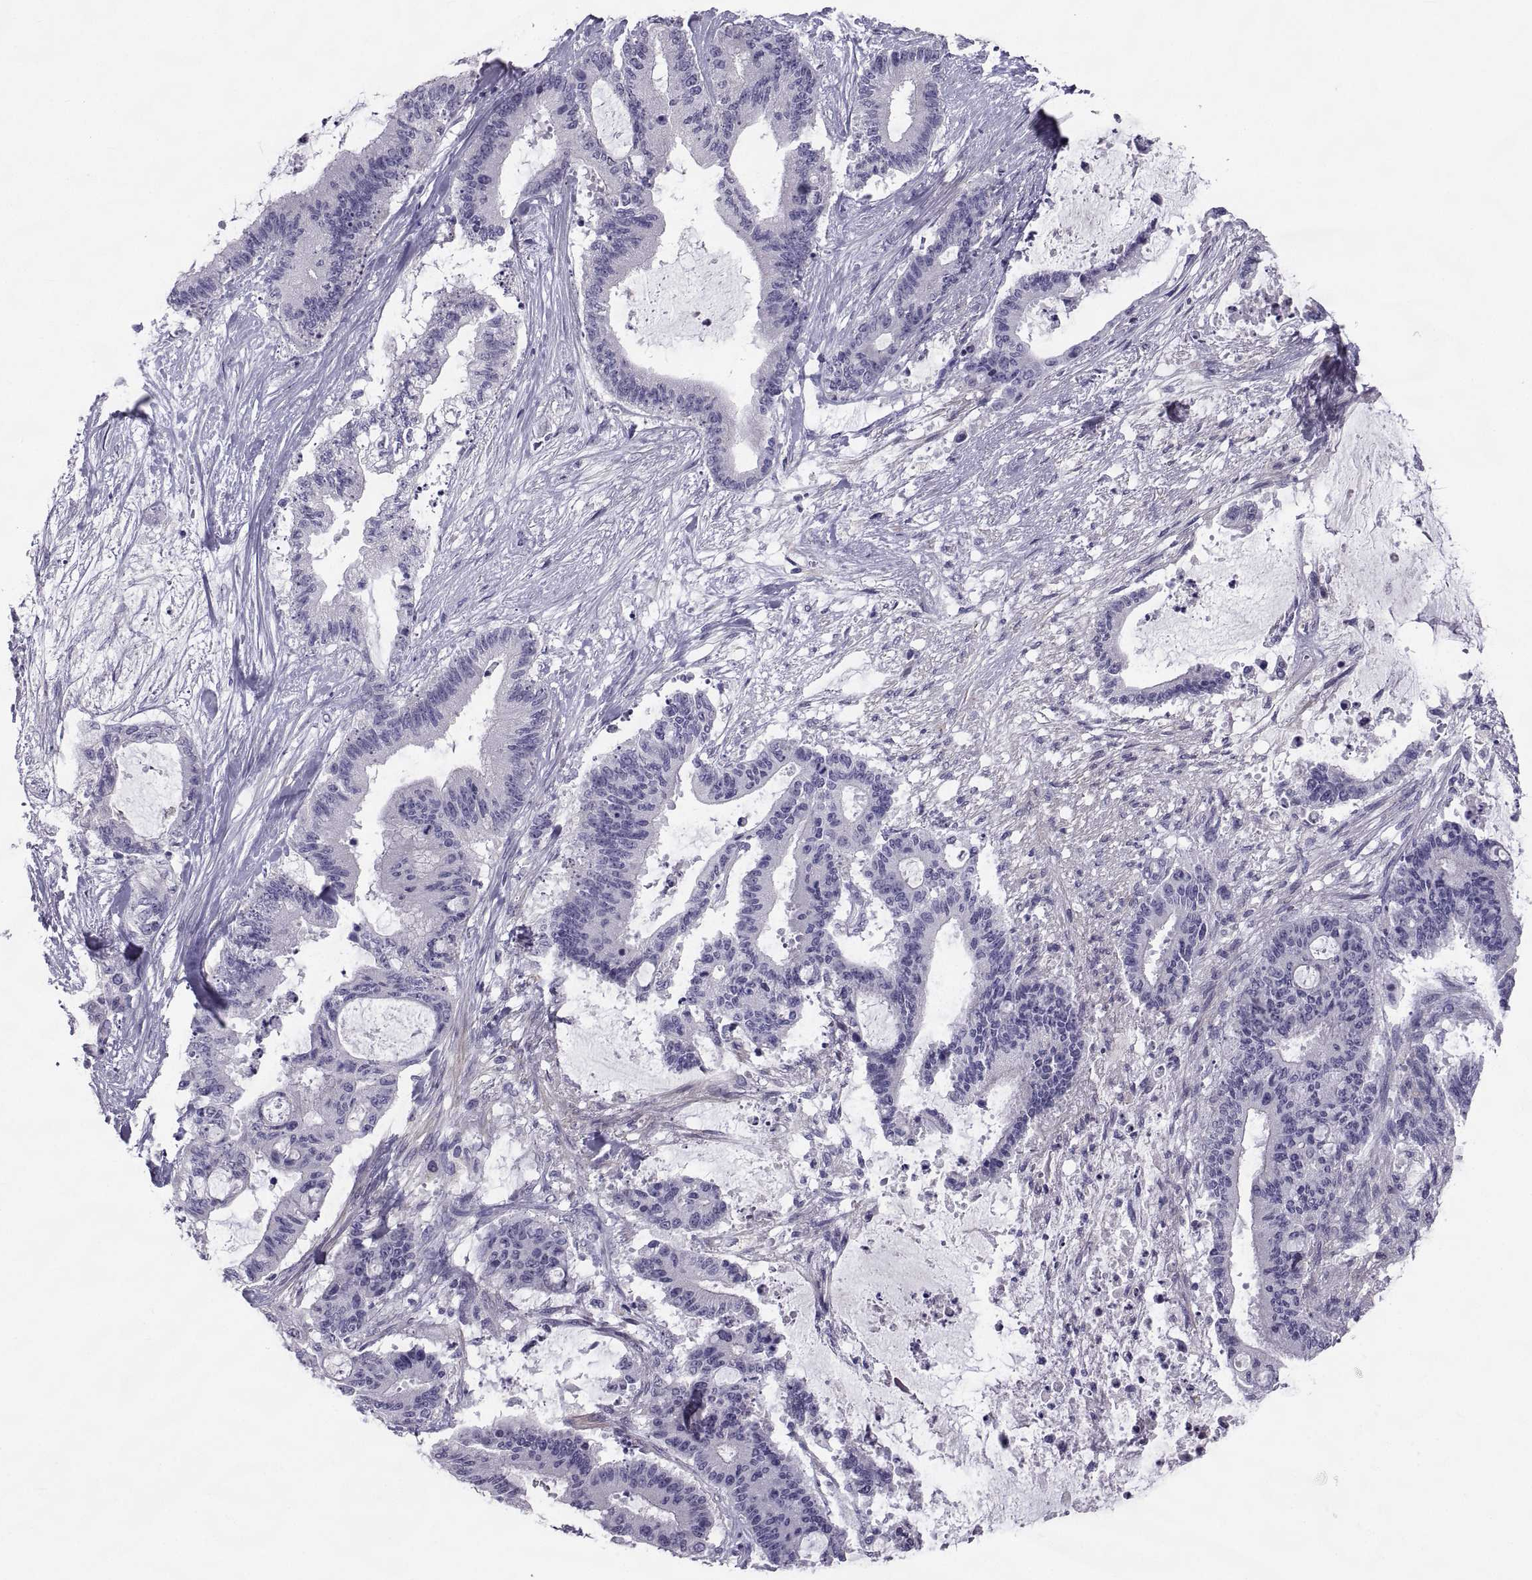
{"staining": {"intensity": "negative", "quantity": "none", "location": "none"}, "tissue": "liver cancer", "cell_type": "Tumor cells", "image_type": "cancer", "snomed": [{"axis": "morphology", "description": "Normal tissue, NOS"}, {"axis": "morphology", "description": "Cholangiocarcinoma"}, {"axis": "topography", "description": "Liver"}, {"axis": "topography", "description": "Peripheral nerve tissue"}], "caption": "Micrograph shows no protein staining in tumor cells of liver cholangiocarcinoma tissue. Brightfield microscopy of IHC stained with DAB (brown) and hematoxylin (blue), captured at high magnification.", "gene": "IGSF1", "patient": {"sex": "female", "age": 73}}